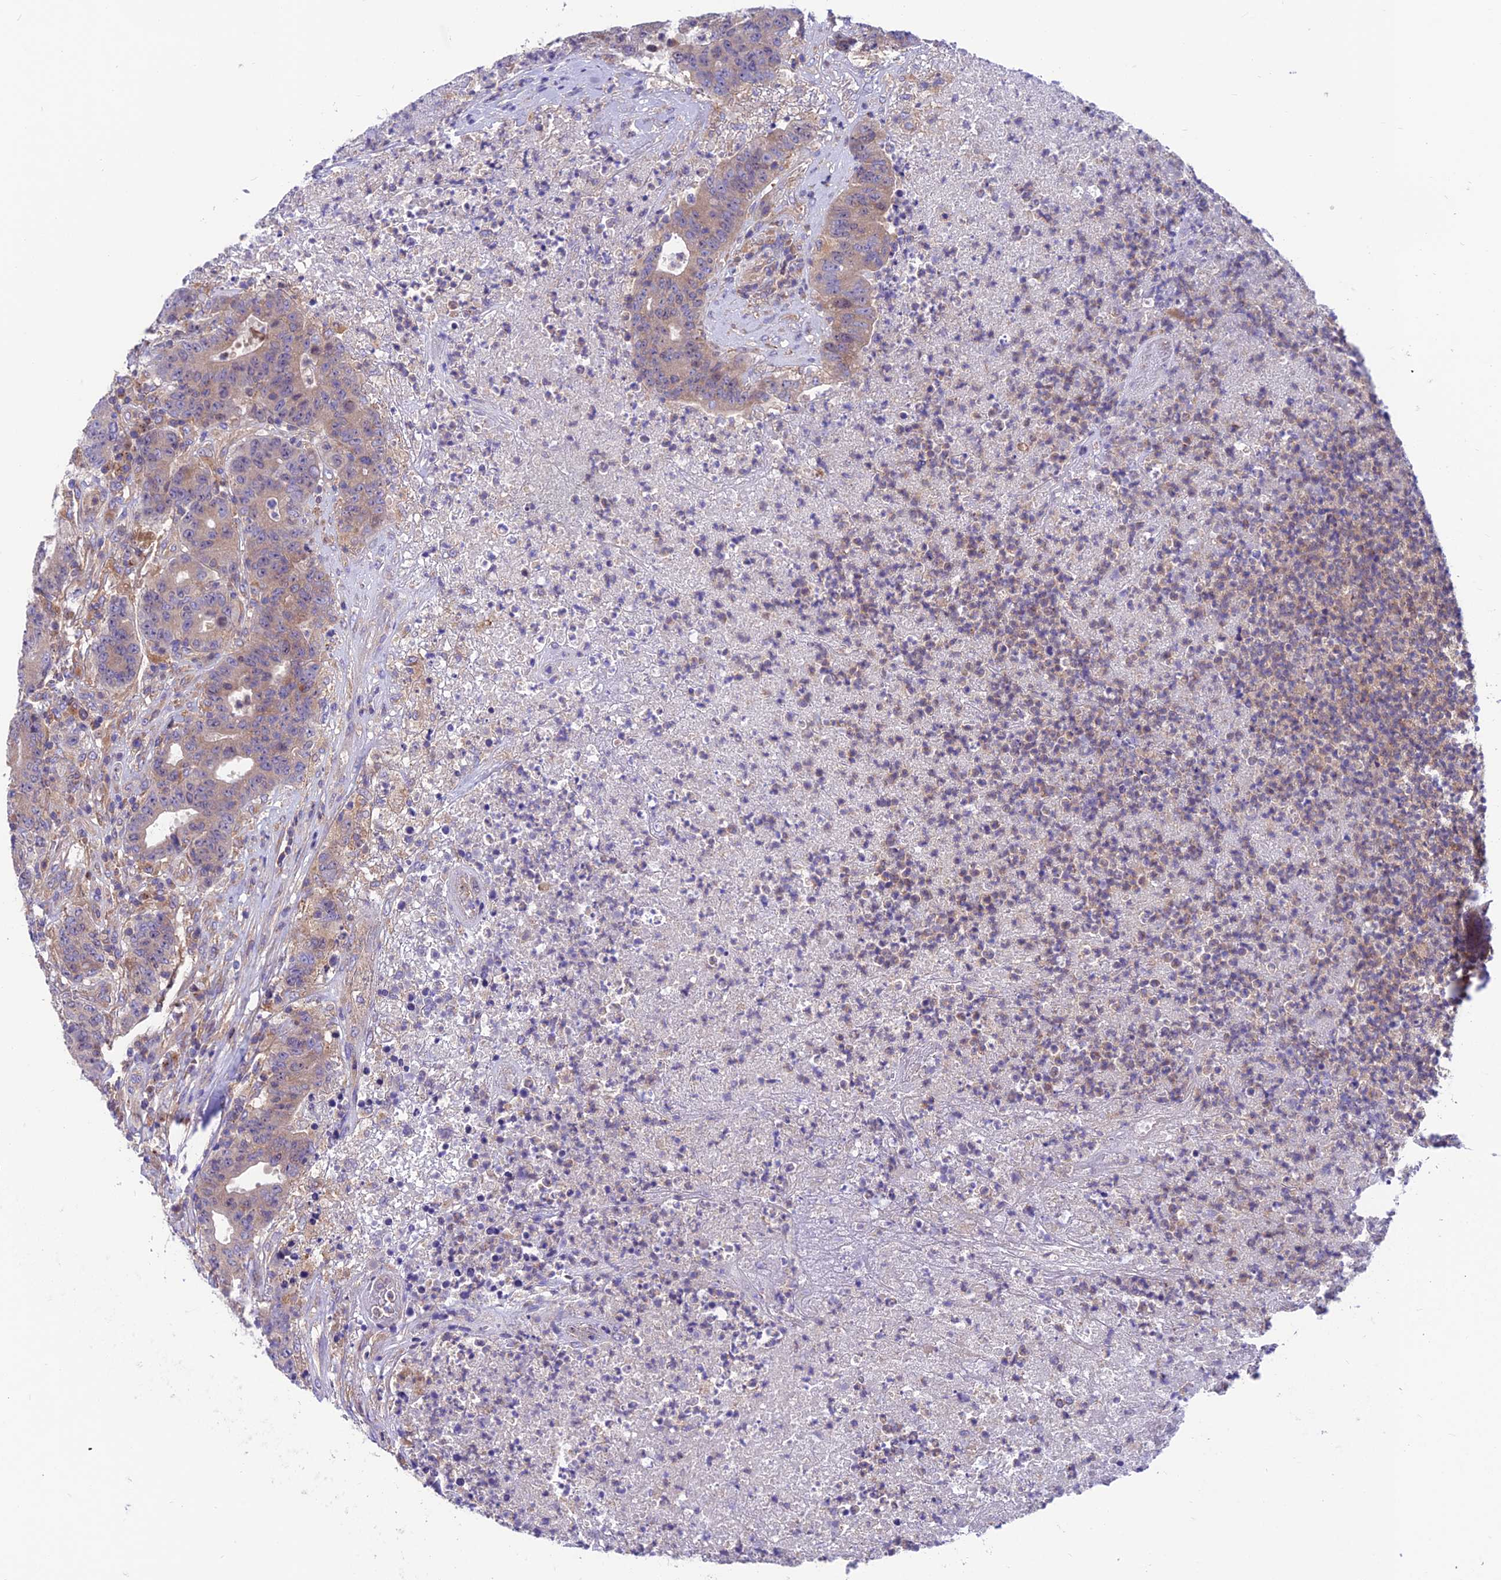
{"staining": {"intensity": "weak", "quantity": ">75%", "location": "cytoplasmic/membranous"}, "tissue": "colorectal cancer", "cell_type": "Tumor cells", "image_type": "cancer", "snomed": [{"axis": "morphology", "description": "Adenocarcinoma, NOS"}, {"axis": "topography", "description": "Colon"}], "caption": "Immunohistochemical staining of colorectal adenocarcinoma exhibits weak cytoplasmic/membranous protein expression in approximately >75% of tumor cells. Immunohistochemistry (ihc) stains the protein in brown and the nuclei are stained blue.", "gene": "VPS16", "patient": {"sex": "female", "age": 75}}